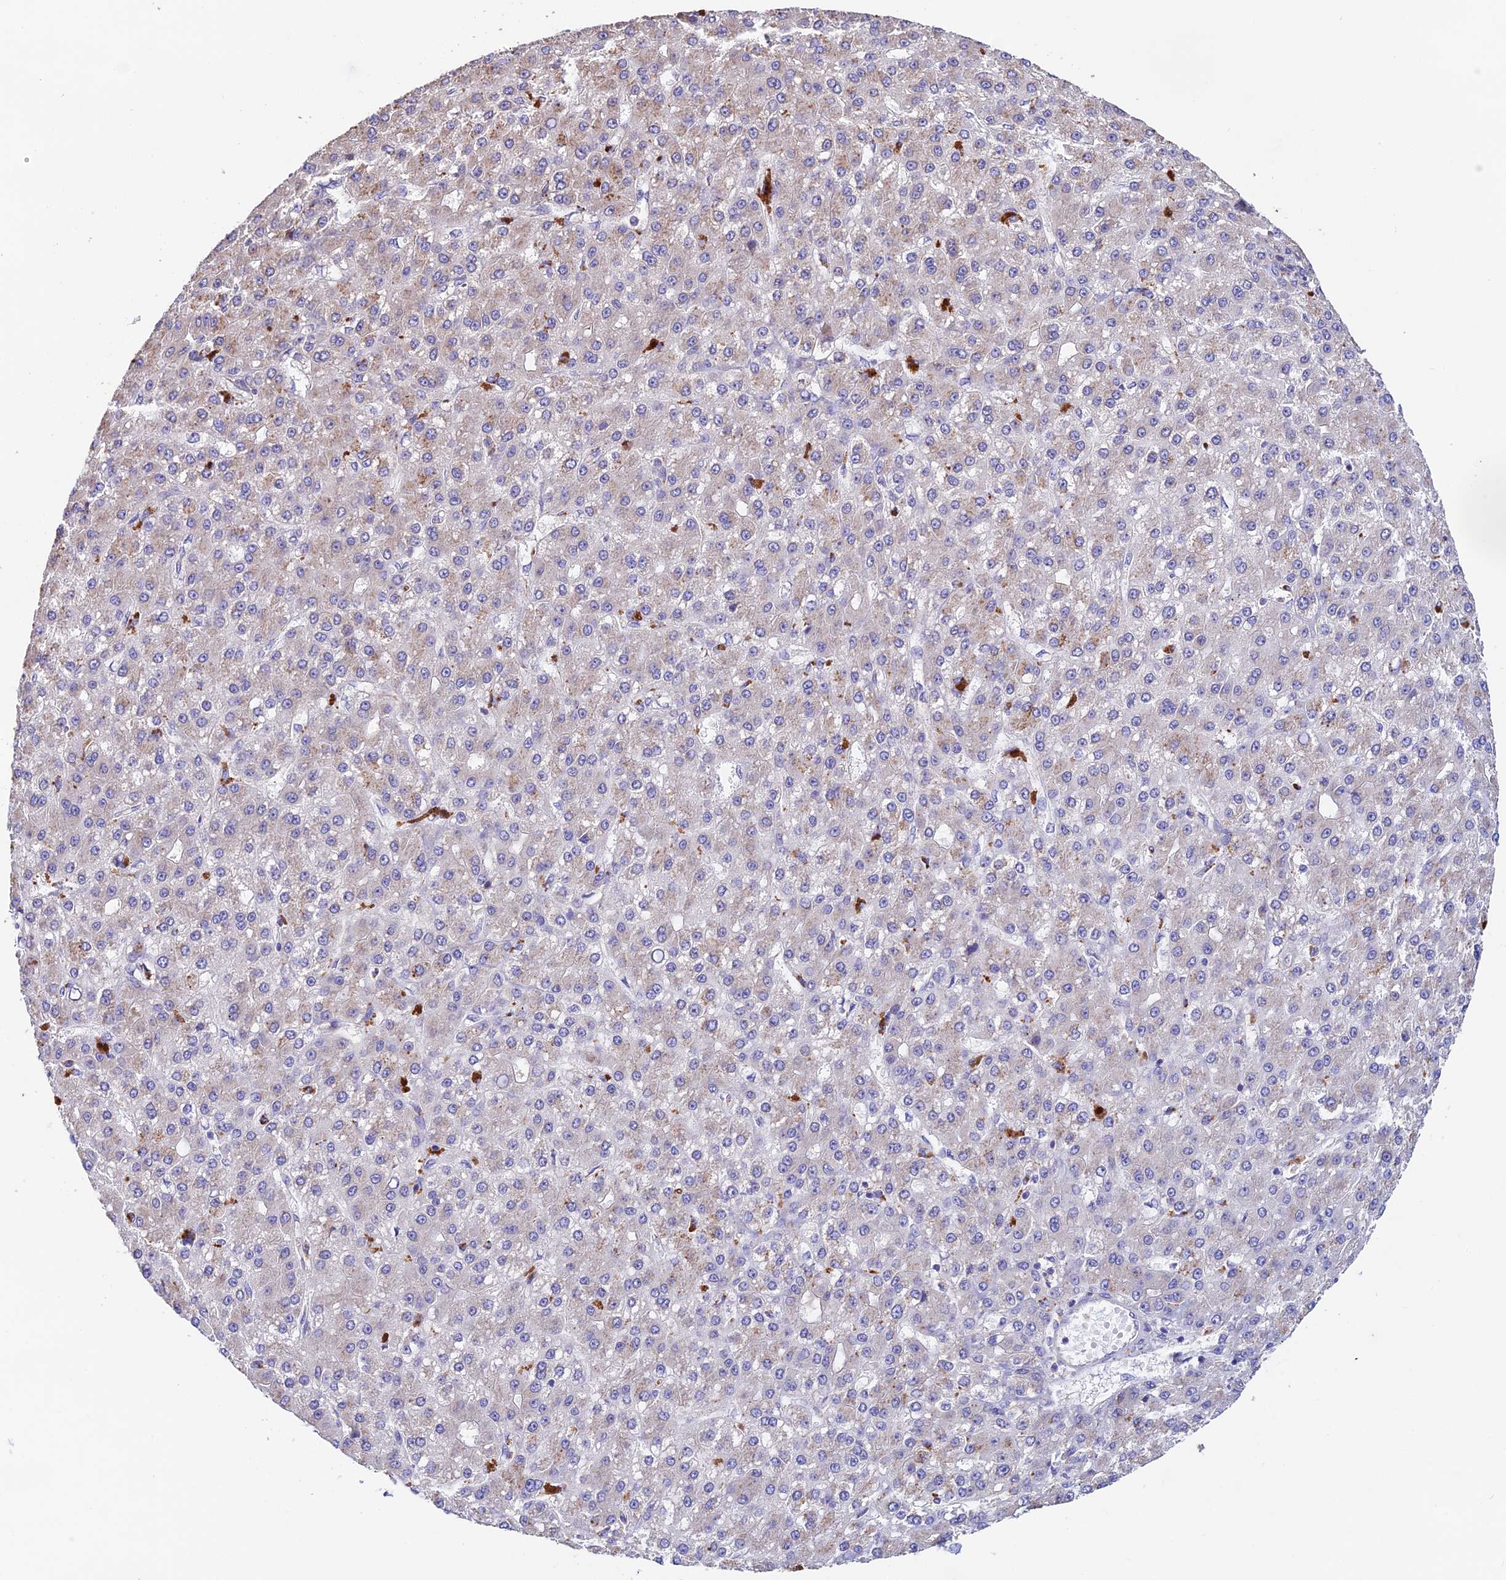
{"staining": {"intensity": "negative", "quantity": "none", "location": "none"}, "tissue": "liver cancer", "cell_type": "Tumor cells", "image_type": "cancer", "snomed": [{"axis": "morphology", "description": "Carcinoma, Hepatocellular, NOS"}, {"axis": "topography", "description": "Liver"}], "caption": "Human hepatocellular carcinoma (liver) stained for a protein using immunohistochemistry (IHC) exhibits no staining in tumor cells.", "gene": "EMC3", "patient": {"sex": "male", "age": 67}}